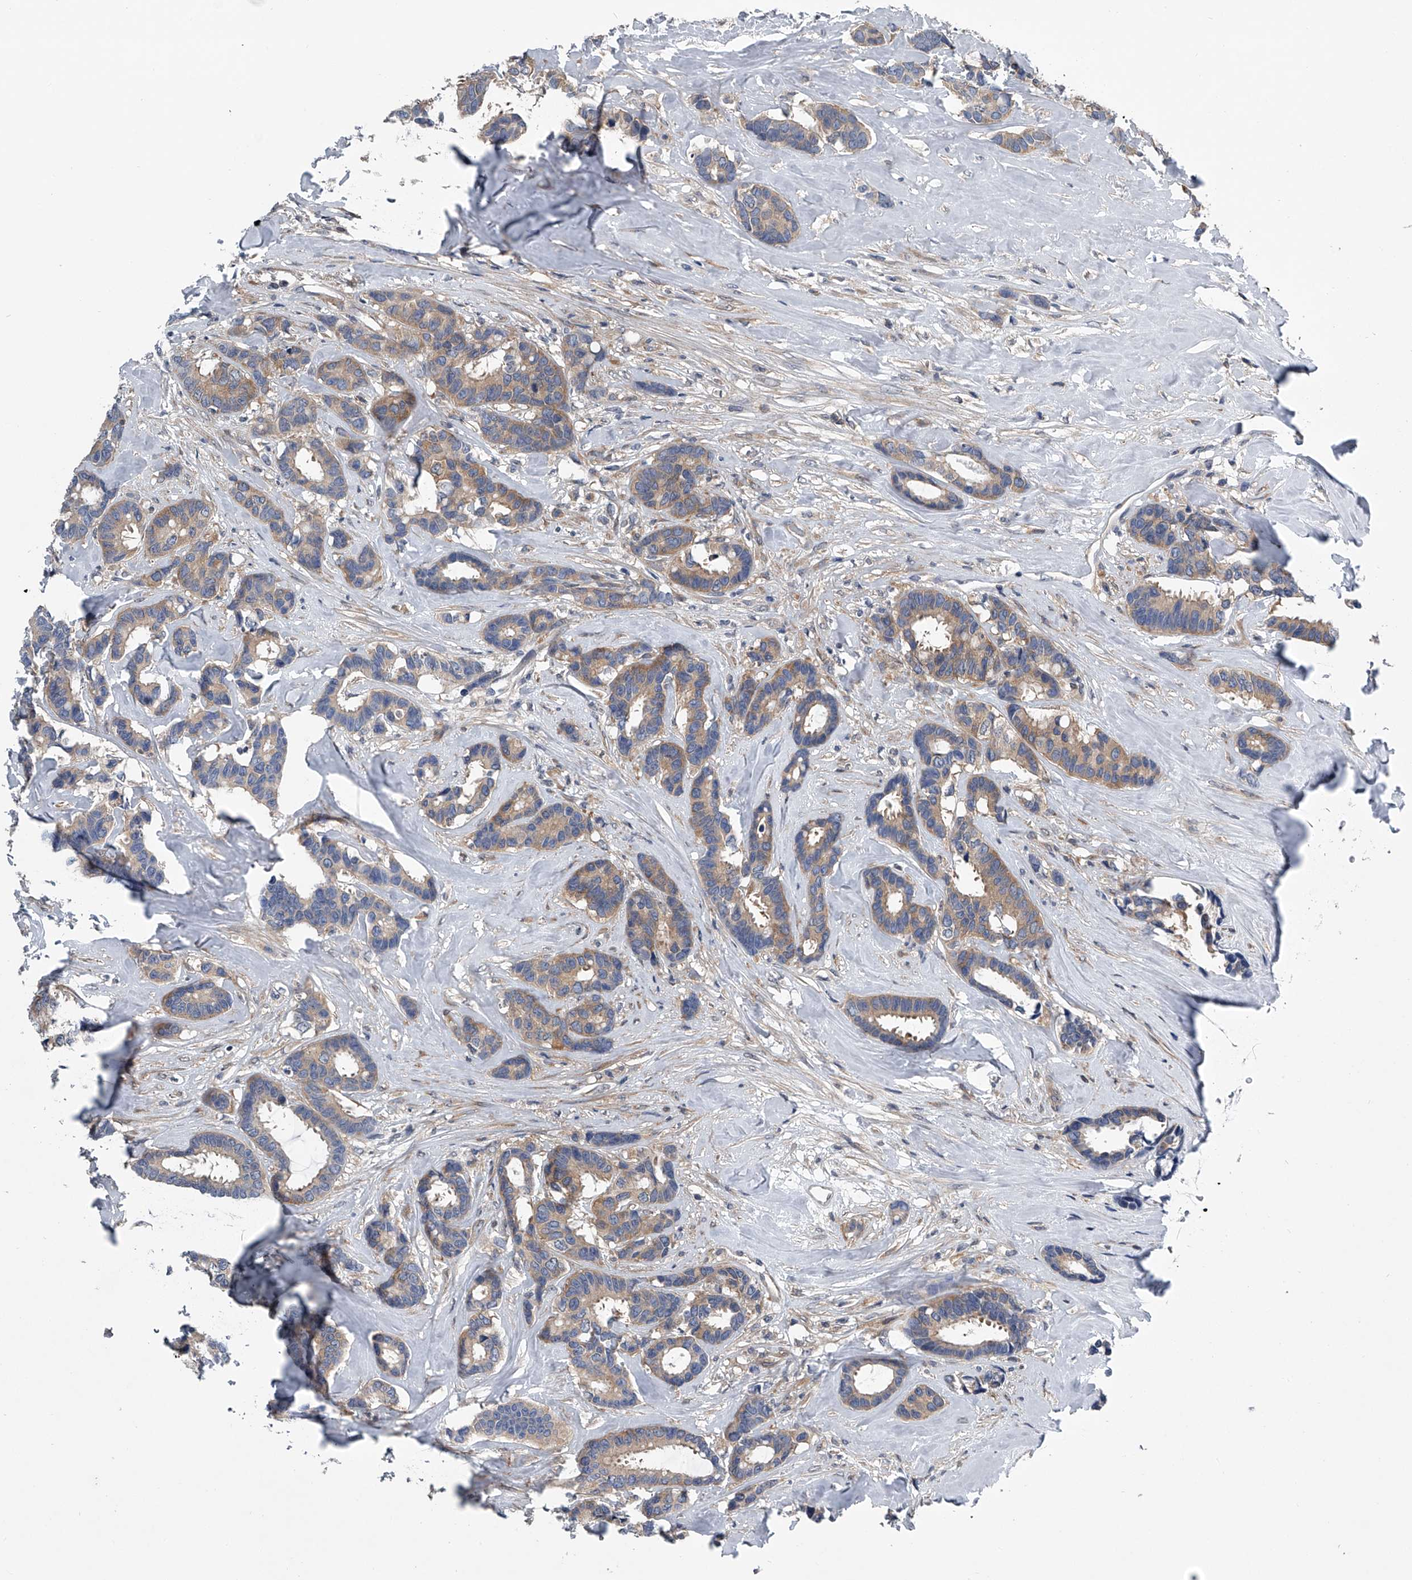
{"staining": {"intensity": "moderate", "quantity": "25%-75%", "location": "cytoplasmic/membranous"}, "tissue": "breast cancer", "cell_type": "Tumor cells", "image_type": "cancer", "snomed": [{"axis": "morphology", "description": "Duct carcinoma"}, {"axis": "topography", "description": "Breast"}], "caption": "A photomicrograph showing moderate cytoplasmic/membranous expression in approximately 25%-75% of tumor cells in breast intraductal carcinoma, as visualized by brown immunohistochemical staining.", "gene": "PPP2R5D", "patient": {"sex": "female", "age": 87}}